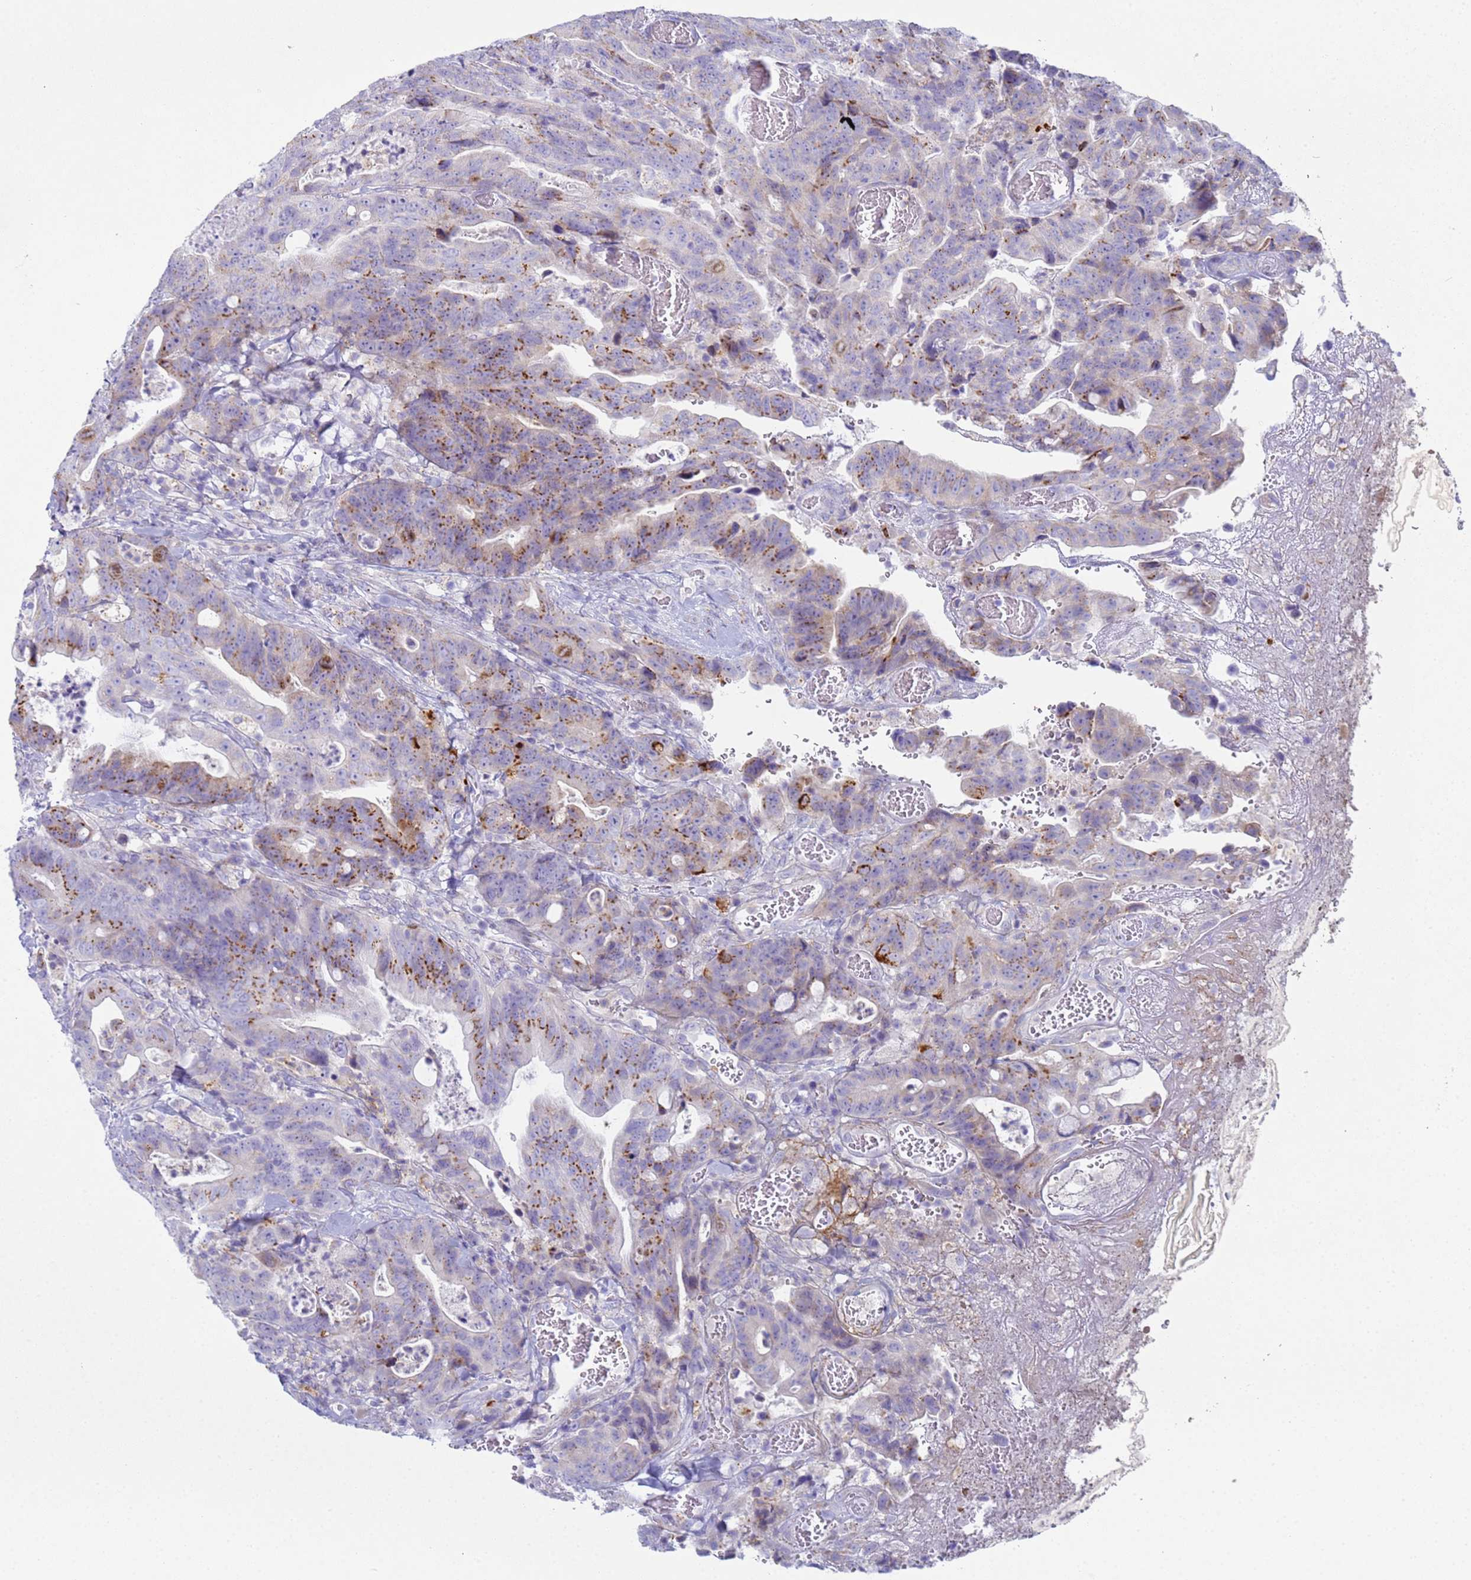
{"staining": {"intensity": "moderate", "quantity": "25%-75%", "location": "cytoplasmic/membranous"}, "tissue": "colorectal cancer", "cell_type": "Tumor cells", "image_type": "cancer", "snomed": [{"axis": "morphology", "description": "Adenocarcinoma, NOS"}, {"axis": "topography", "description": "Colon"}], "caption": "Approximately 25%-75% of tumor cells in human adenocarcinoma (colorectal) exhibit moderate cytoplasmic/membranous protein positivity as visualized by brown immunohistochemical staining.", "gene": "CR1", "patient": {"sex": "female", "age": 82}}